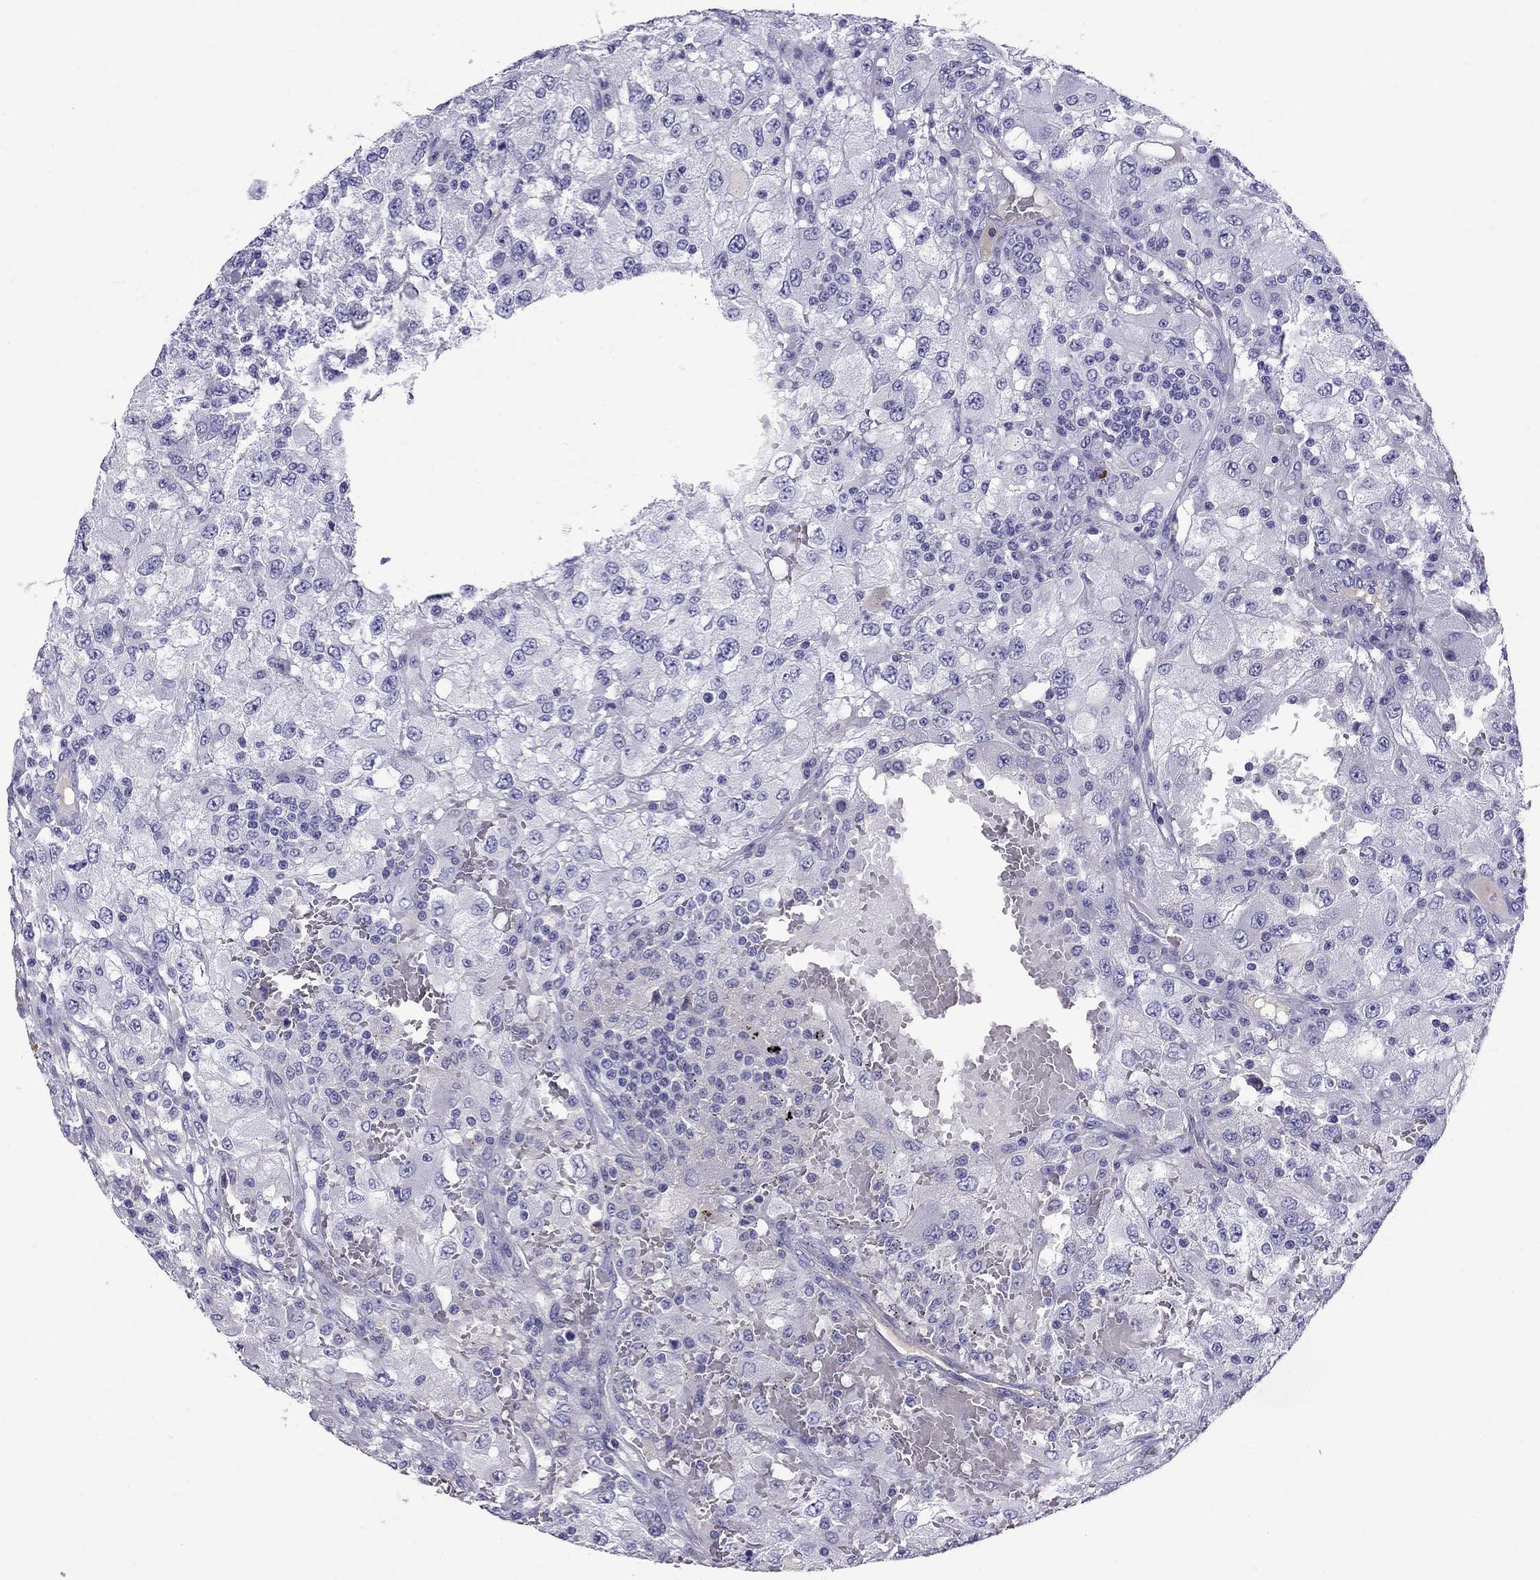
{"staining": {"intensity": "negative", "quantity": "none", "location": "none"}, "tissue": "renal cancer", "cell_type": "Tumor cells", "image_type": "cancer", "snomed": [{"axis": "morphology", "description": "Adenocarcinoma, NOS"}, {"axis": "topography", "description": "Kidney"}], "caption": "Tumor cells are negative for protein expression in human renal cancer (adenocarcinoma).", "gene": "SCART1", "patient": {"sex": "female", "age": 67}}